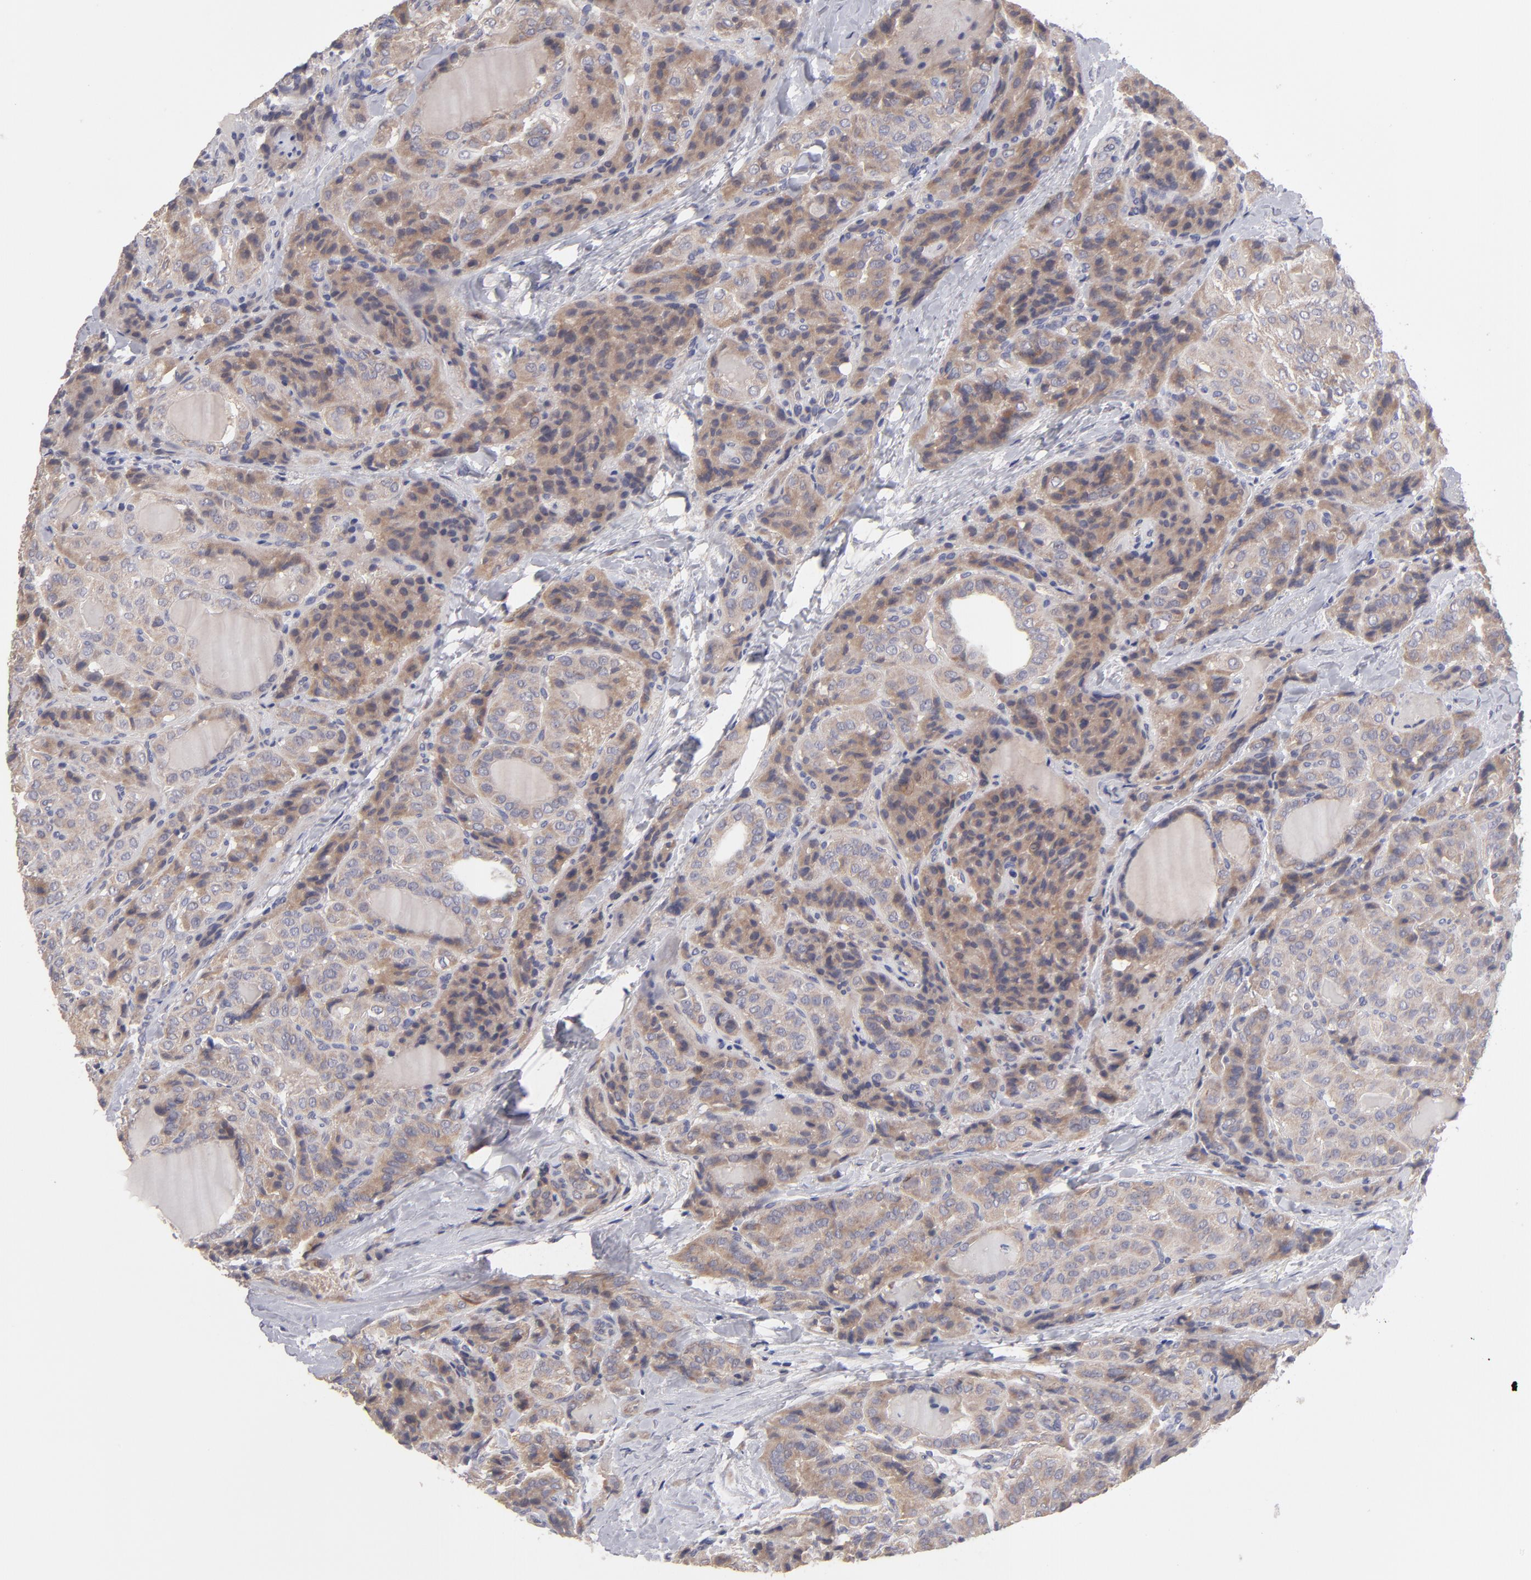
{"staining": {"intensity": "moderate", "quantity": ">75%", "location": "cytoplasmic/membranous"}, "tissue": "thyroid cancer", "cell_type": "Tumor cells", "image_type": "cancer", "snomed": [{"axis": "morphology", "description": "Papillary adenocarcinoma, NOS"}, {"axis": "topography", "description": "Thyroid gland"}], "caption": "Moderate cytoplasmic/membranous positivity for a protein is present in about >75% of tumor cells of thyroid cancer (papillary adenocarcinoma) using IHC.", "gene": "HCCS", "patient": {"sex": "female", "age": 71}}